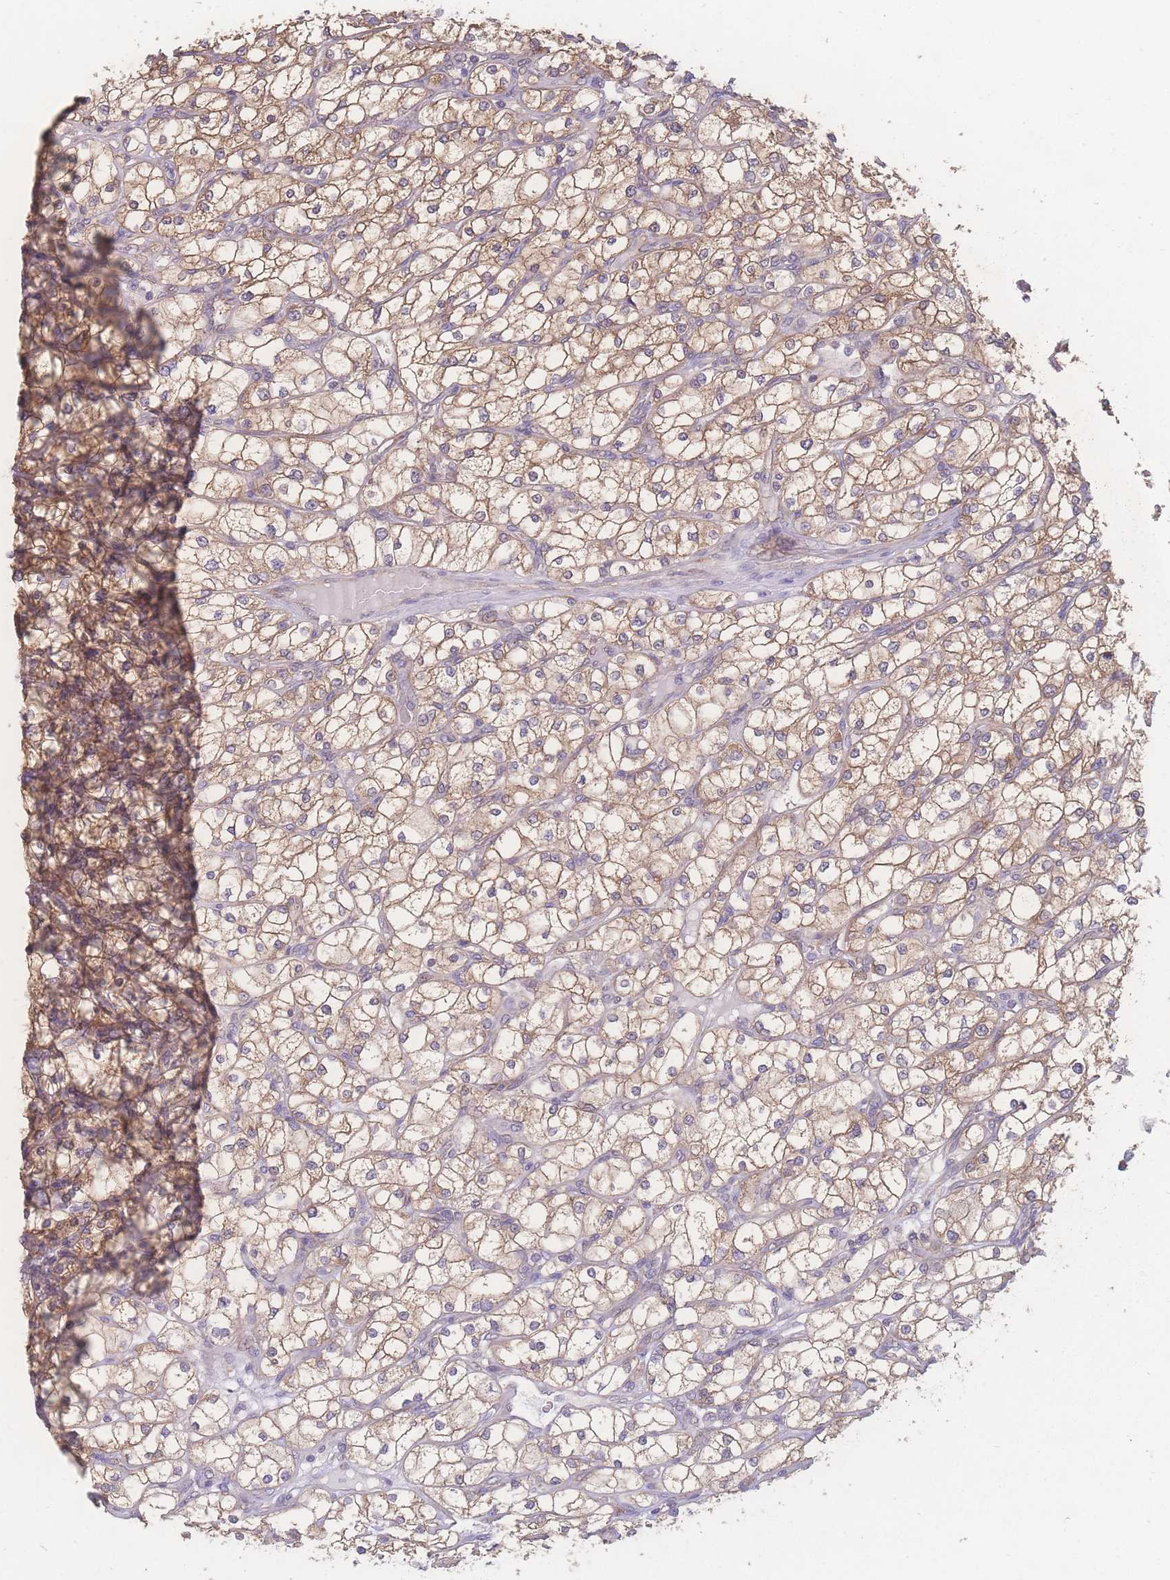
{"staining": {"intensity": "moderate", "quantity": ">75%", "location": "cytoplasmic/membranous"}, "tissue": "renal cancer", "cell_type": "Tumor cells", "image_type": "cancer", "snomed": [{"axis": "morphology", "description": "Adenocarcinoma, NOS"}, {"axis": "topography", "description": "Kidney"}], "caption": "Renal adenocarcinoma stained with immunohistochemistry (IHC) demonstrates moderate cytoplasmic/membranous staining in approximately >75% of tumor cells.", "gene": "GIPR", "patient": {"sex": "male", "age": 80}}